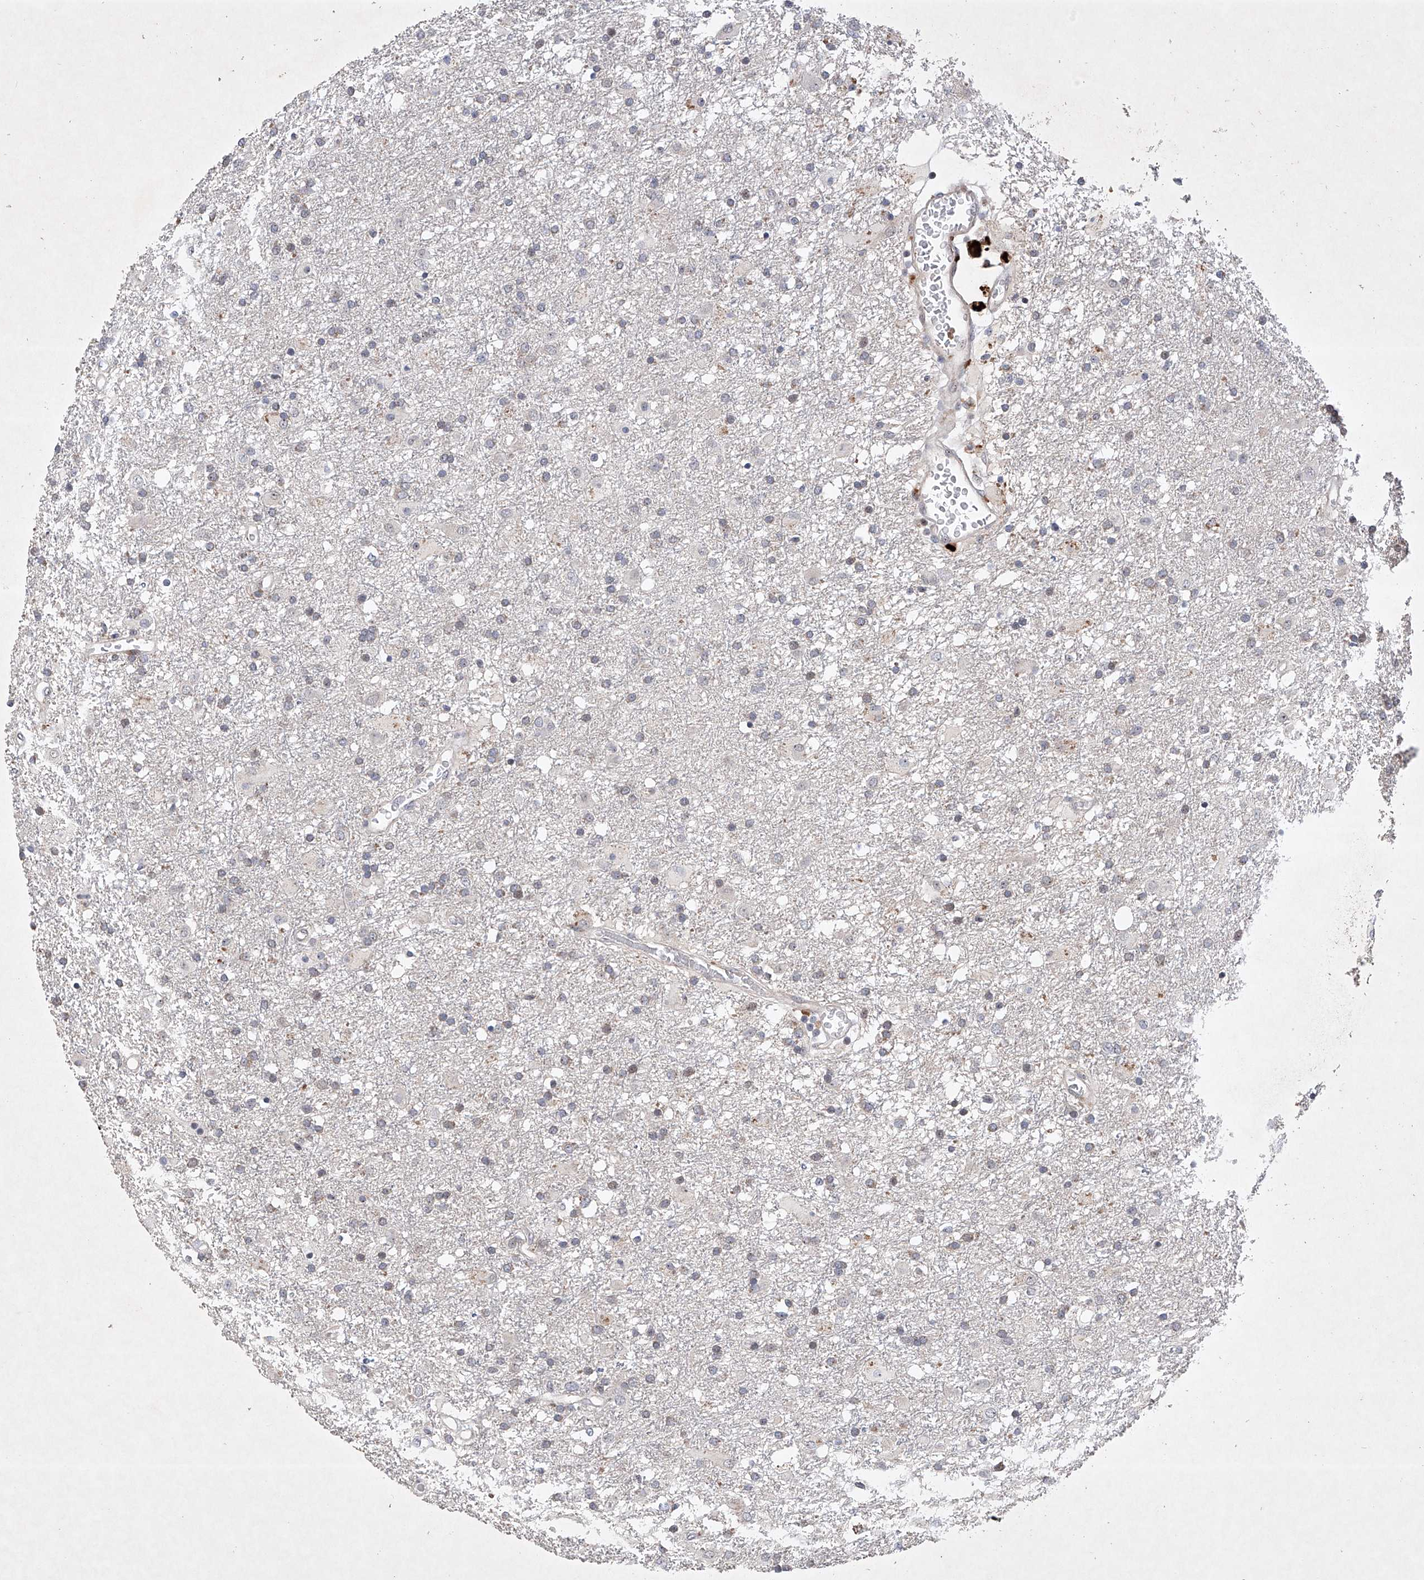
{"staining": {"intensity": "negative", "quantity": "none", "location": "none"}, "tissue": "glioma", "cell_type": "Tumor cells", "image_type": "cancer", "snomed": [{"axis": "morphology", "description": "Glioma, malignant, Low grade"}, {"axis": "topography", "description": "Brain"}], "caption": "A histopathology image of human glioma is negative for staining in tumor cells.", "gene": "AFG1L", "patient": {"sex": "male", "age": 65}}